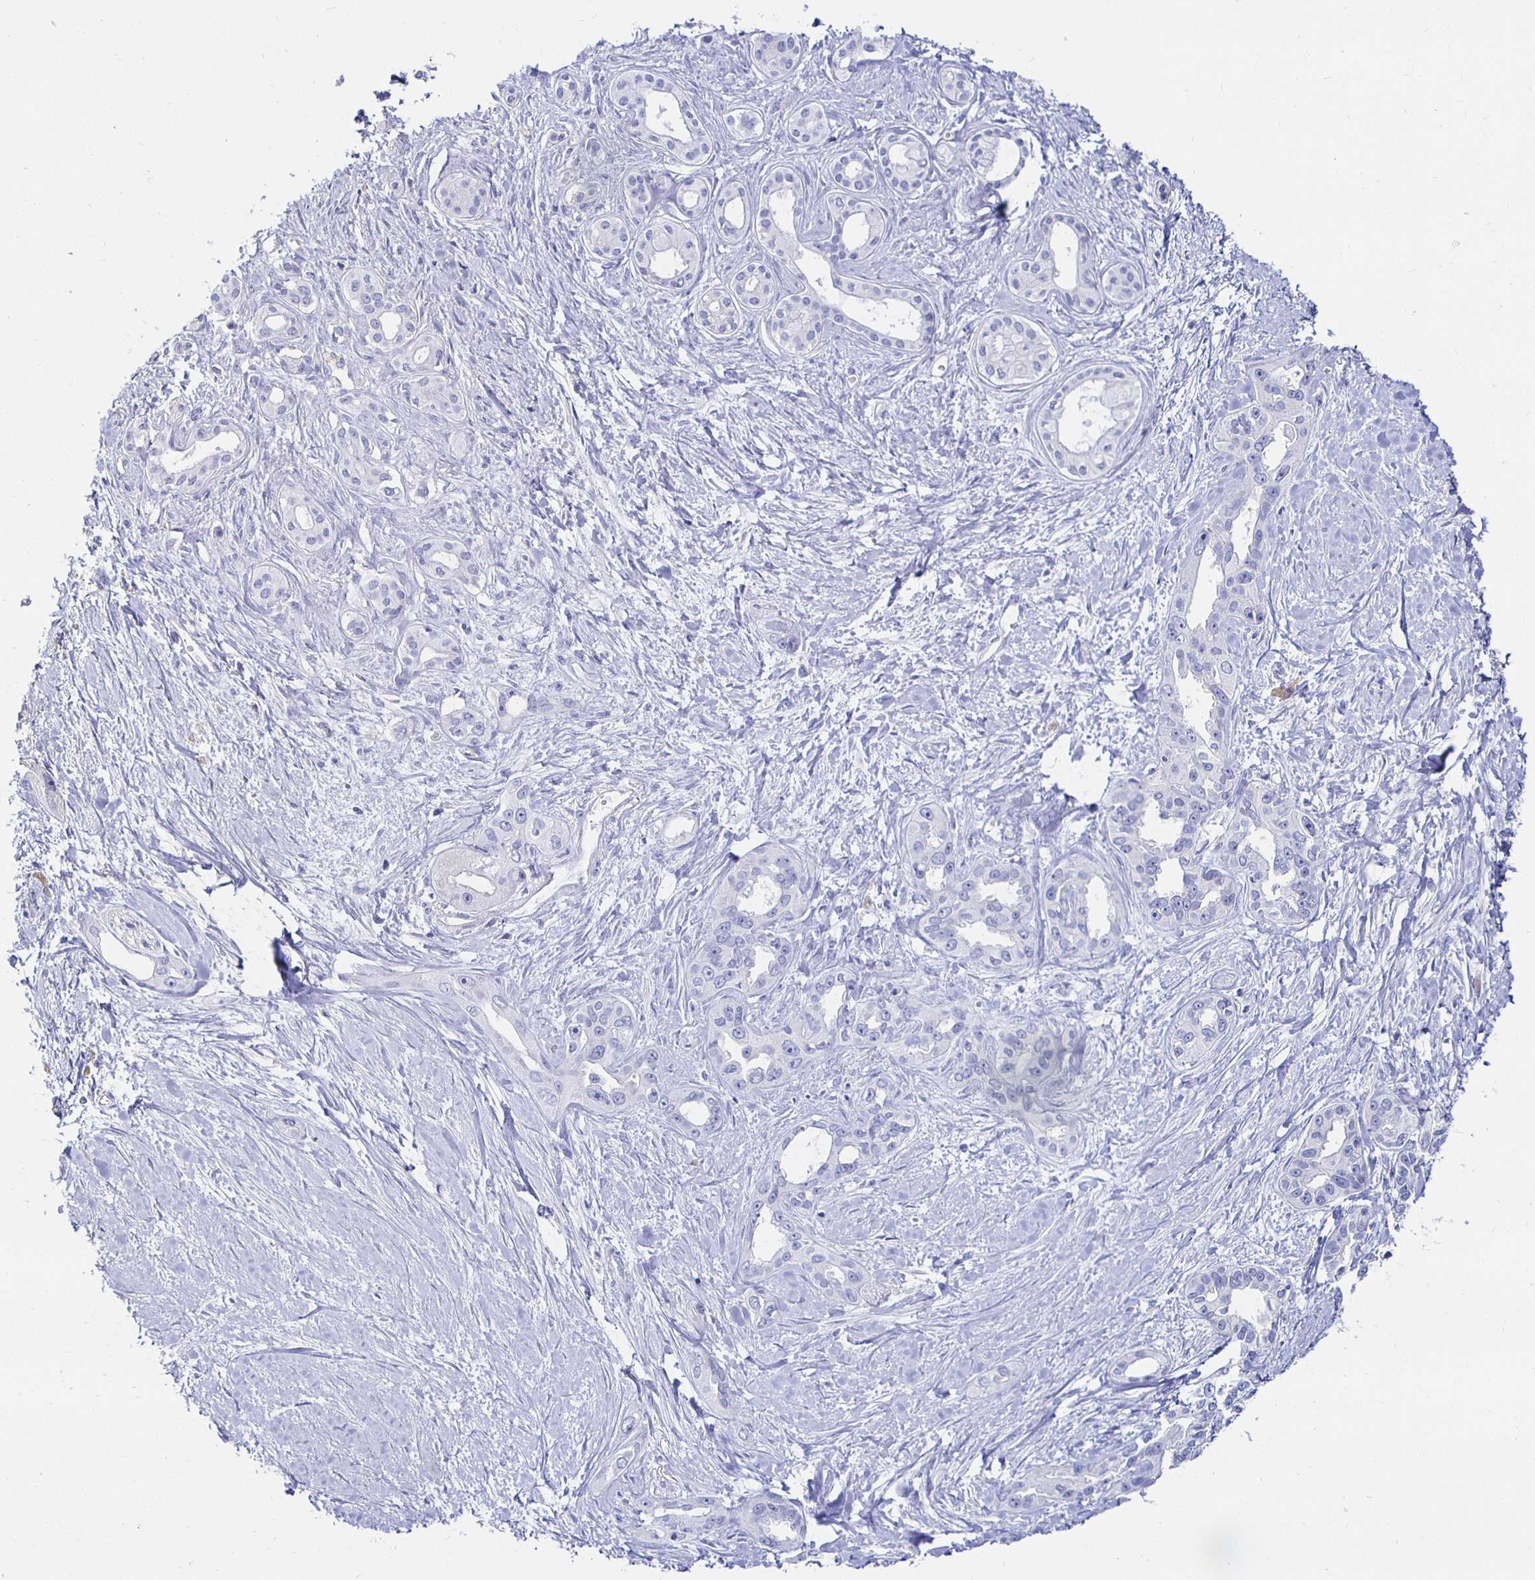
{"staining": {"intensity": "negative", "quantity": "none", "location": "none"}, "tissue": "pancreatic cancer", "cell_type": "Tumor cells", "image_type": "cancer", "snomed": [{"axis": "morphology", "description": "Adenocarcinoma, NOS"}, {"axis": "topography", "description": "Pancreas"}], "caption": "Tumor cells show no significant protein expression in pancreatic cancer.", "gene": "UMOD", "patient": {"sex": "female", "age": 50}}